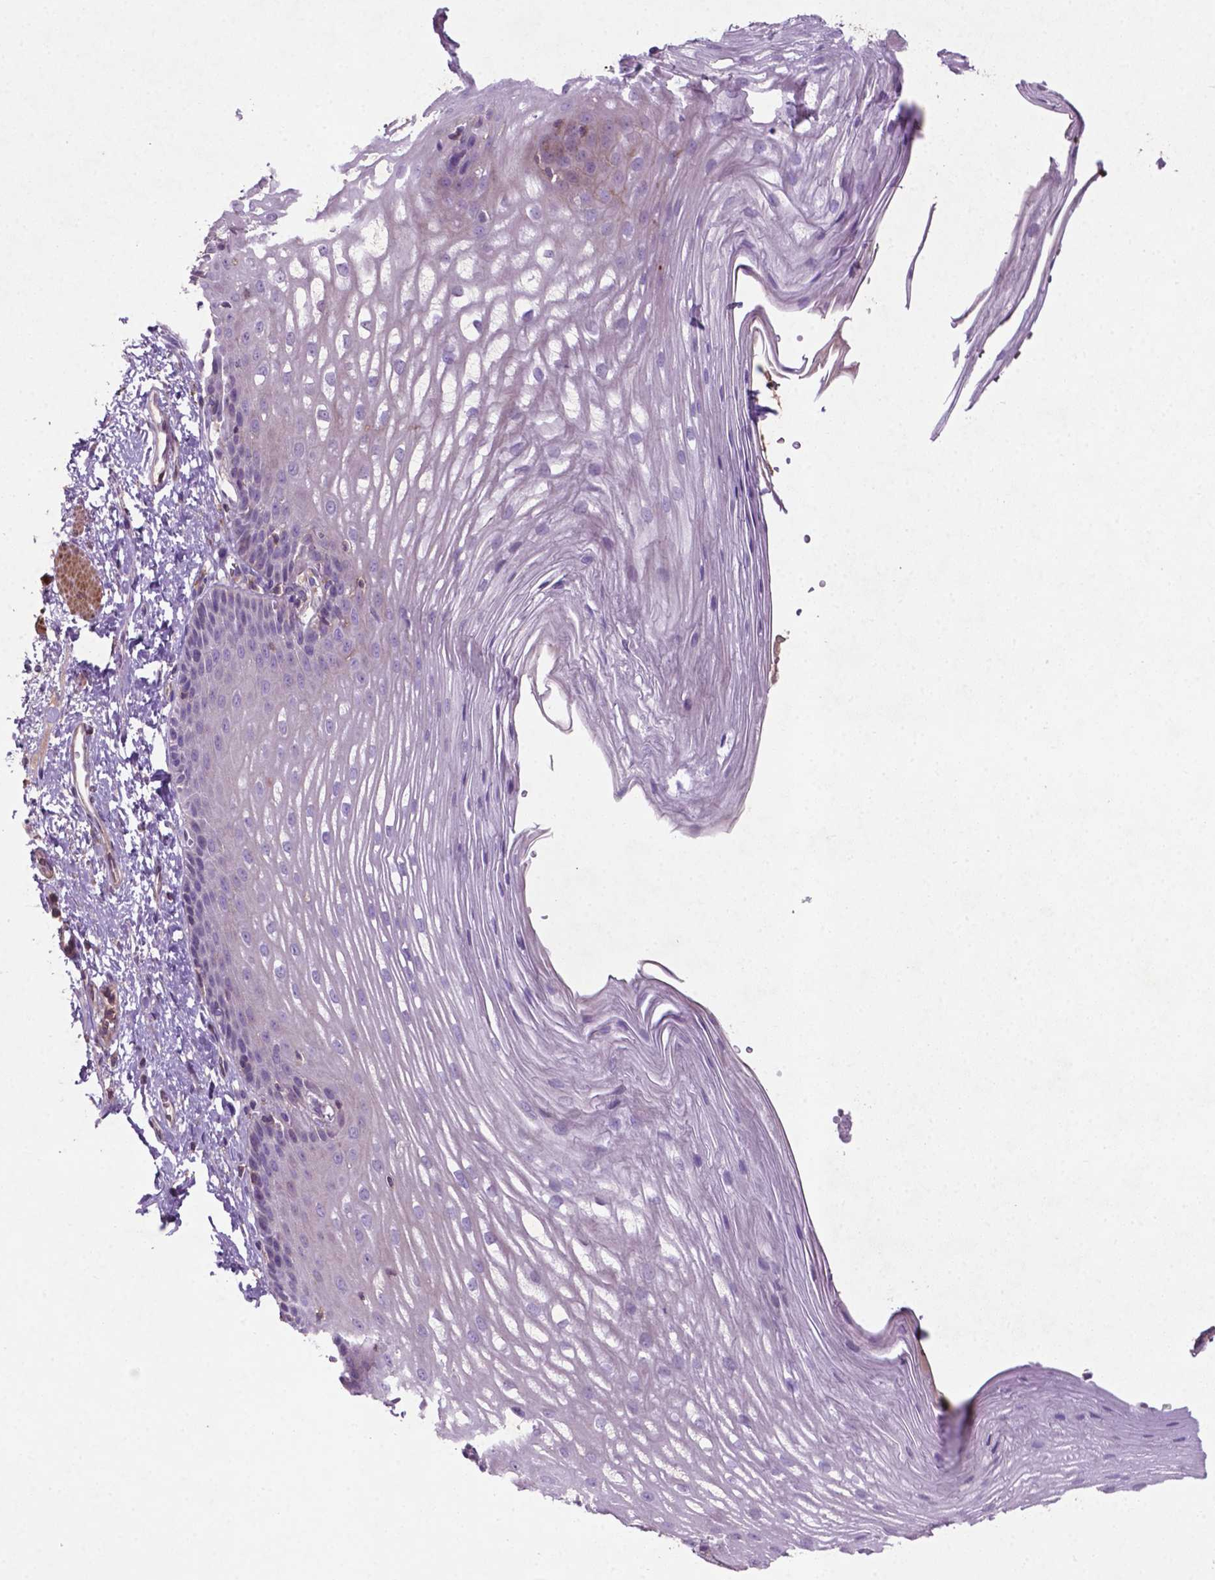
{"staining": {"intensity": "negative", "quantity": "none", "location": "none"}, "tissue": "esophagus", "cell_type": "Squamous epithelial cells", "image_type": "normal", "snomed": [{"axis": "morphology", "description": "Normal tissue, NOS"}, {"axis": "topography", "description": "Esophagus"}], "caption": "Immunohistochemical staining of normal esophagus exhibits no significant expression in squamous epithelial cells. (Immunohistochemistry (ihc), brightfield microscopy, high magnification).", "gene": "BMP4", "patient": {"sex": "male", "age": 62}}